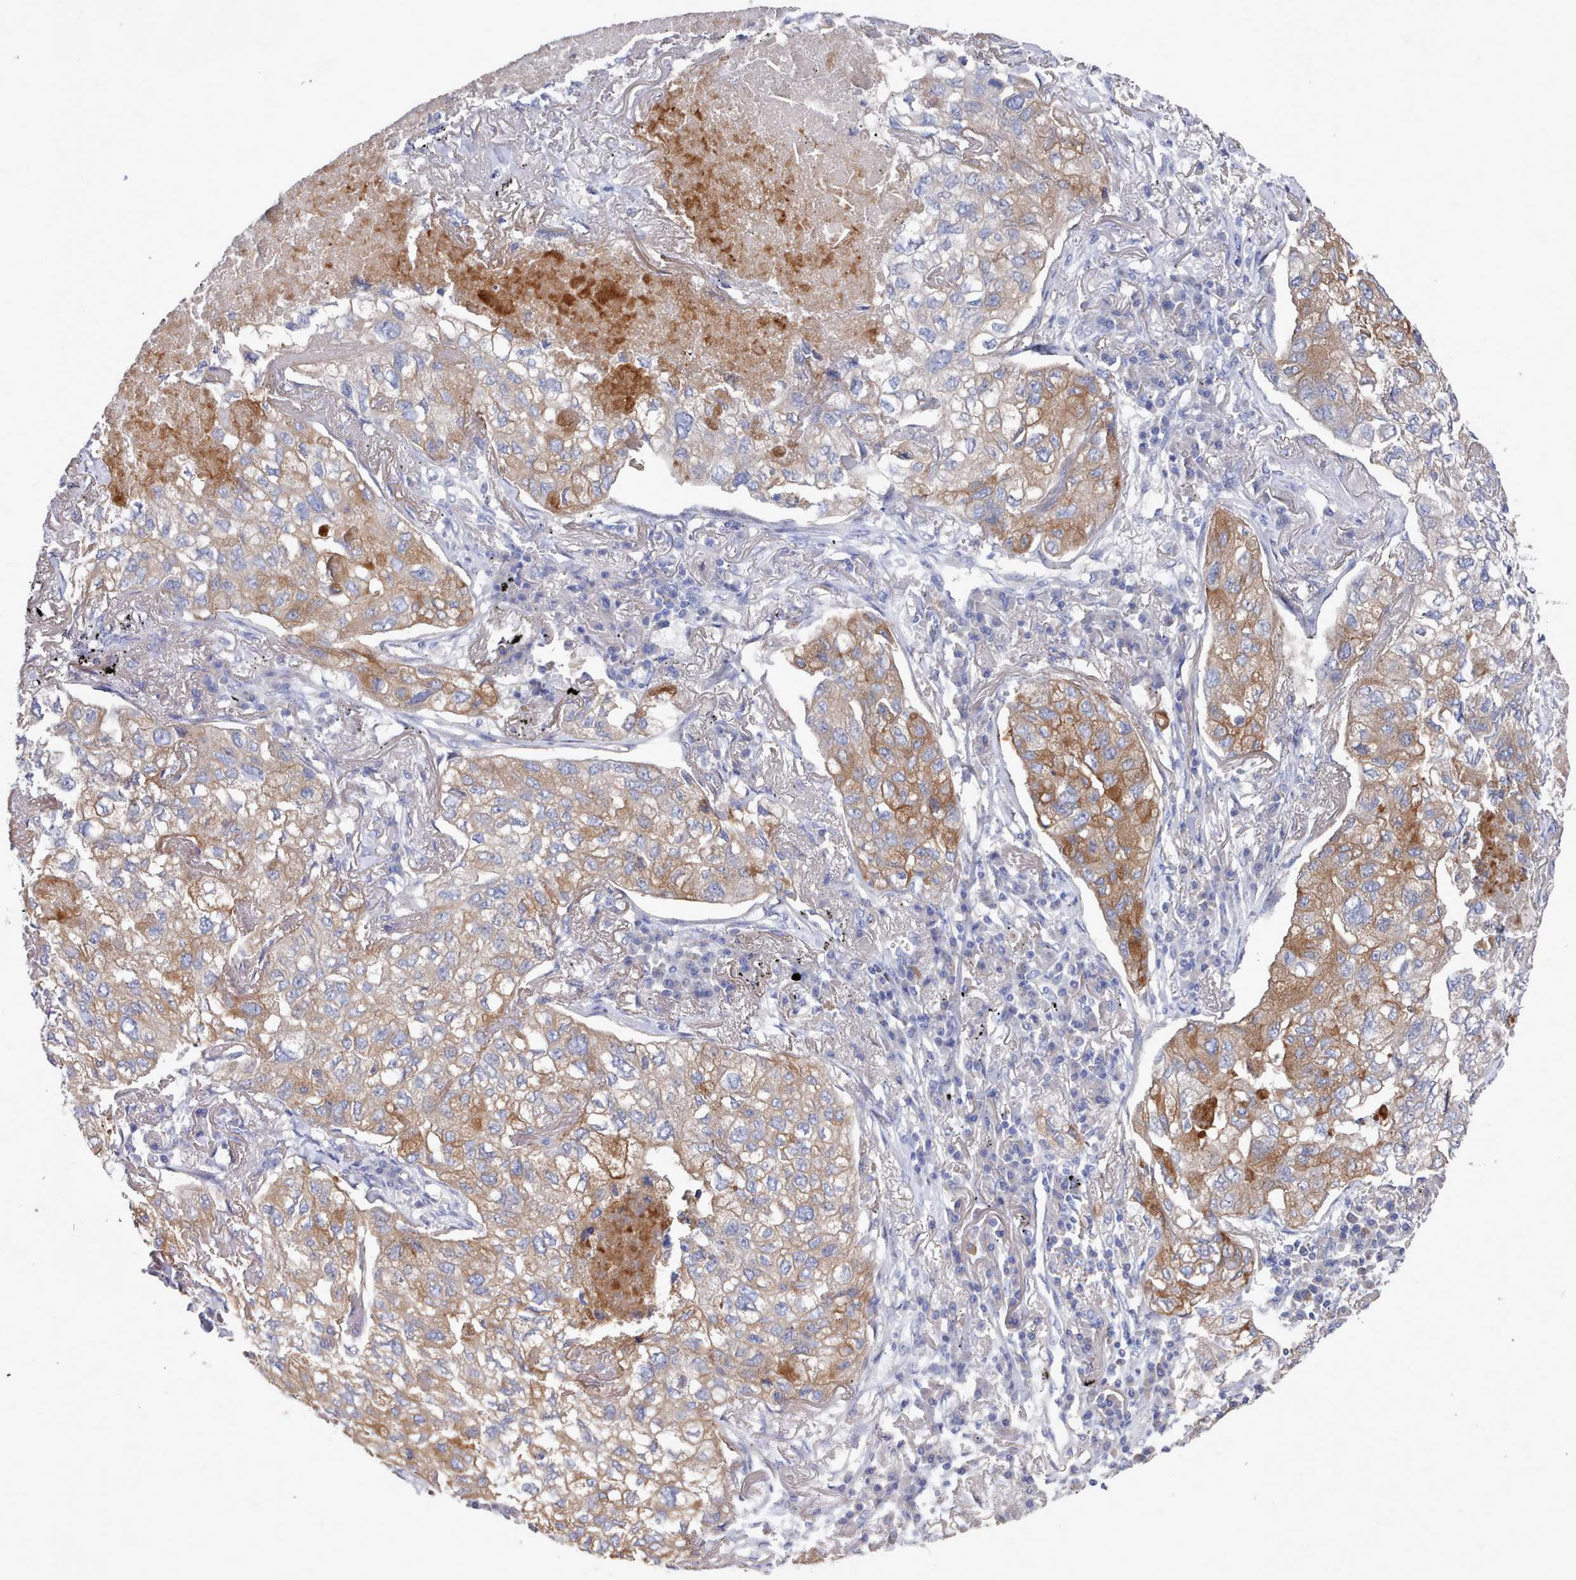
{"staining": {"intensity": "moderate", "quantity": "25%-75%", "location": "cytoplasmic/membranous"}, "tissue": "lung cancer", "cell_type": "Tumor cells", "image_type": "cancer", "snomed": [{"axis": "morphology", "description": "Adenocarcinoma, NOS"}, {"axis": "topography", "description": "Lung"}], "caption": "IHC of human adenocarcinoma (lung) displays medium levels of moderate cytoplasmic/membranous staining in about 25%-75% of tumor cells. Using DAB (3,3'-diaminobenzidine) (brown) and hematoxylin (blue) stains, captured at high magnification using brightfield microscopy.", "gene": "ACAD11", "patient": {"sex": "male", "age": 65}}